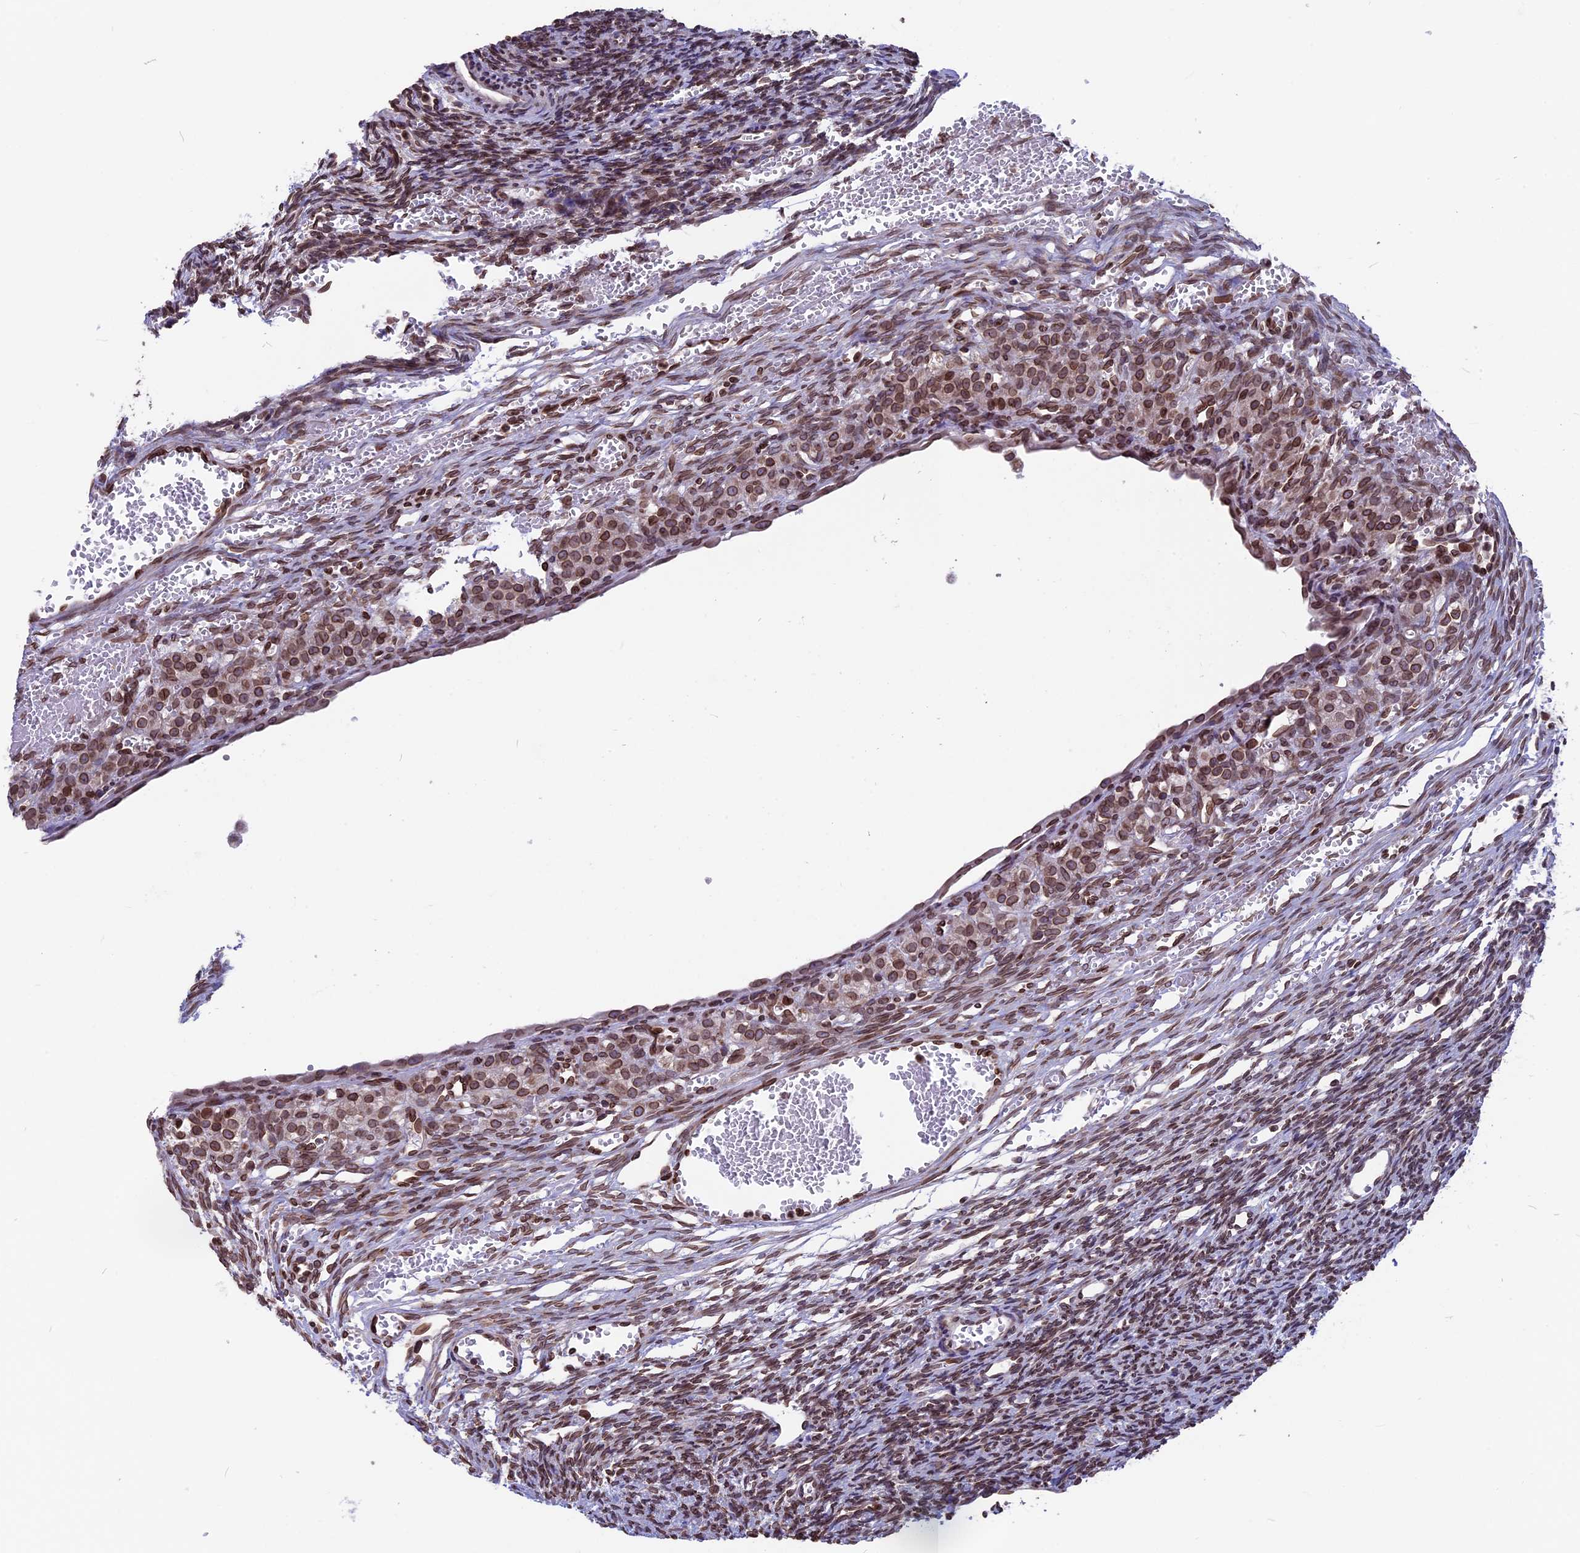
{"staining": {"intensity": "weak", "quantity": ">75%", "location": "cytoplasmic/membranous,nuclear"}, "tissue": "ovary", "cell_type": "Ovarian stroma cells", "image_type": "normal", "snomed": [{"axis": "morphology", "description": "Normal tissue, NOS"}, {"axis": "topography", "description": "Ovary"}], "caption": "Ovarian stroma cells display low levels of weak cytoplasmic/membranous,nuclear positivity in about >75% of cells in normal human ovary. Immunohistochemistry (ihc) stains the protein in brown and the nuclei are stained blue.", "gene": "PTCHD4", "patient": {"sex": "female", "age": 39}}